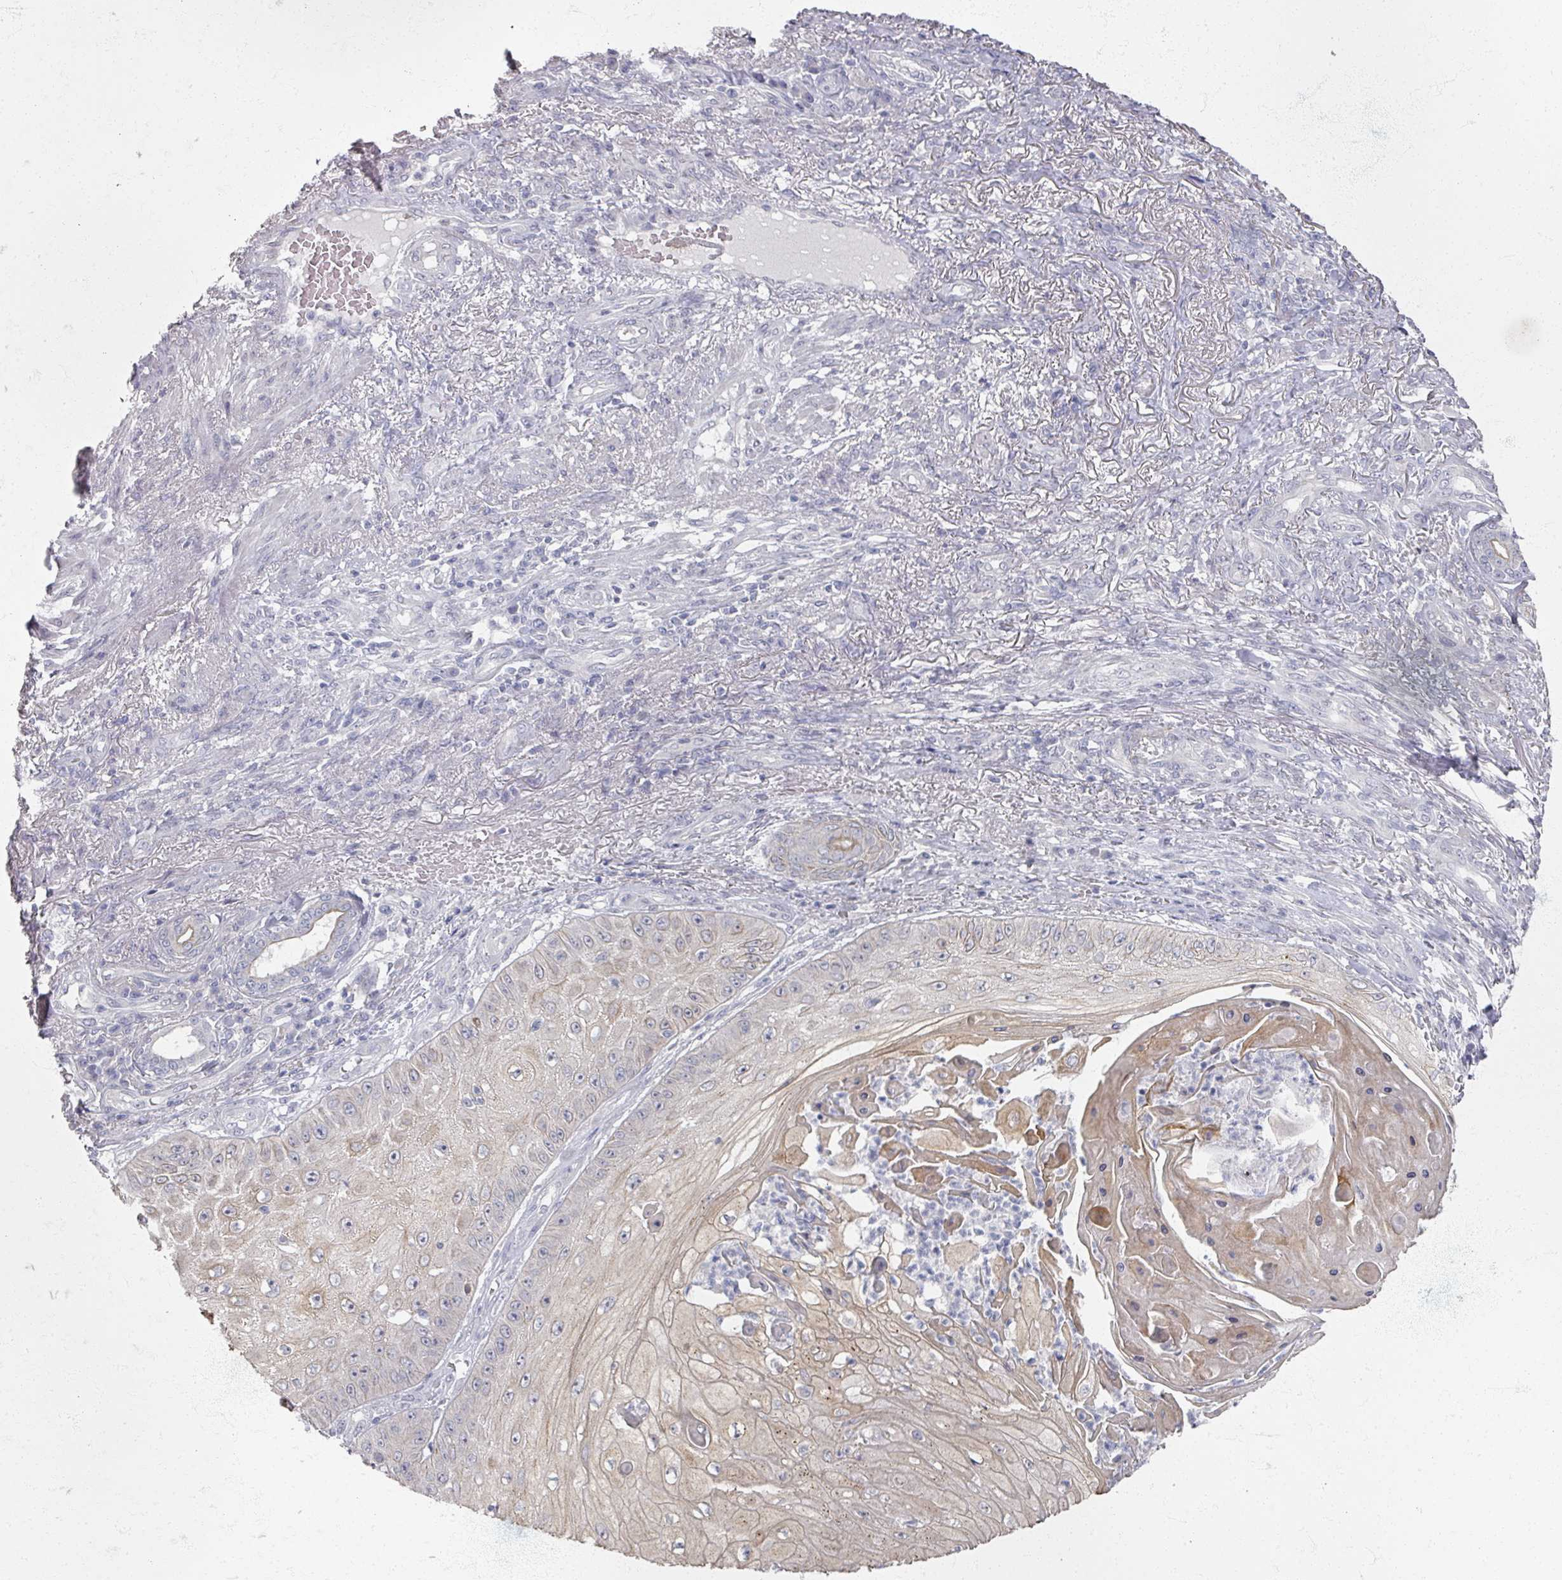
{"staining": {"intensity": "negative", "quantity": "none", "location": "none"}, "tissue": "skin cancer", "cell_type": "Tumor cells", "image_type": "cancer", "snomed": [{"axis": "morphology", "description": "Squamous cell carcinoma, NOS"}, {"axis": "topography", "description": "Skin"}], "caption": "This is an immunohistochemistry (IHC) histopathology image of human skin cancer (squamous cell carcinoma). There is no staining in tumor cells.", "gene": "TTYH3", "patient": {"sex": "male", "age": 70}}